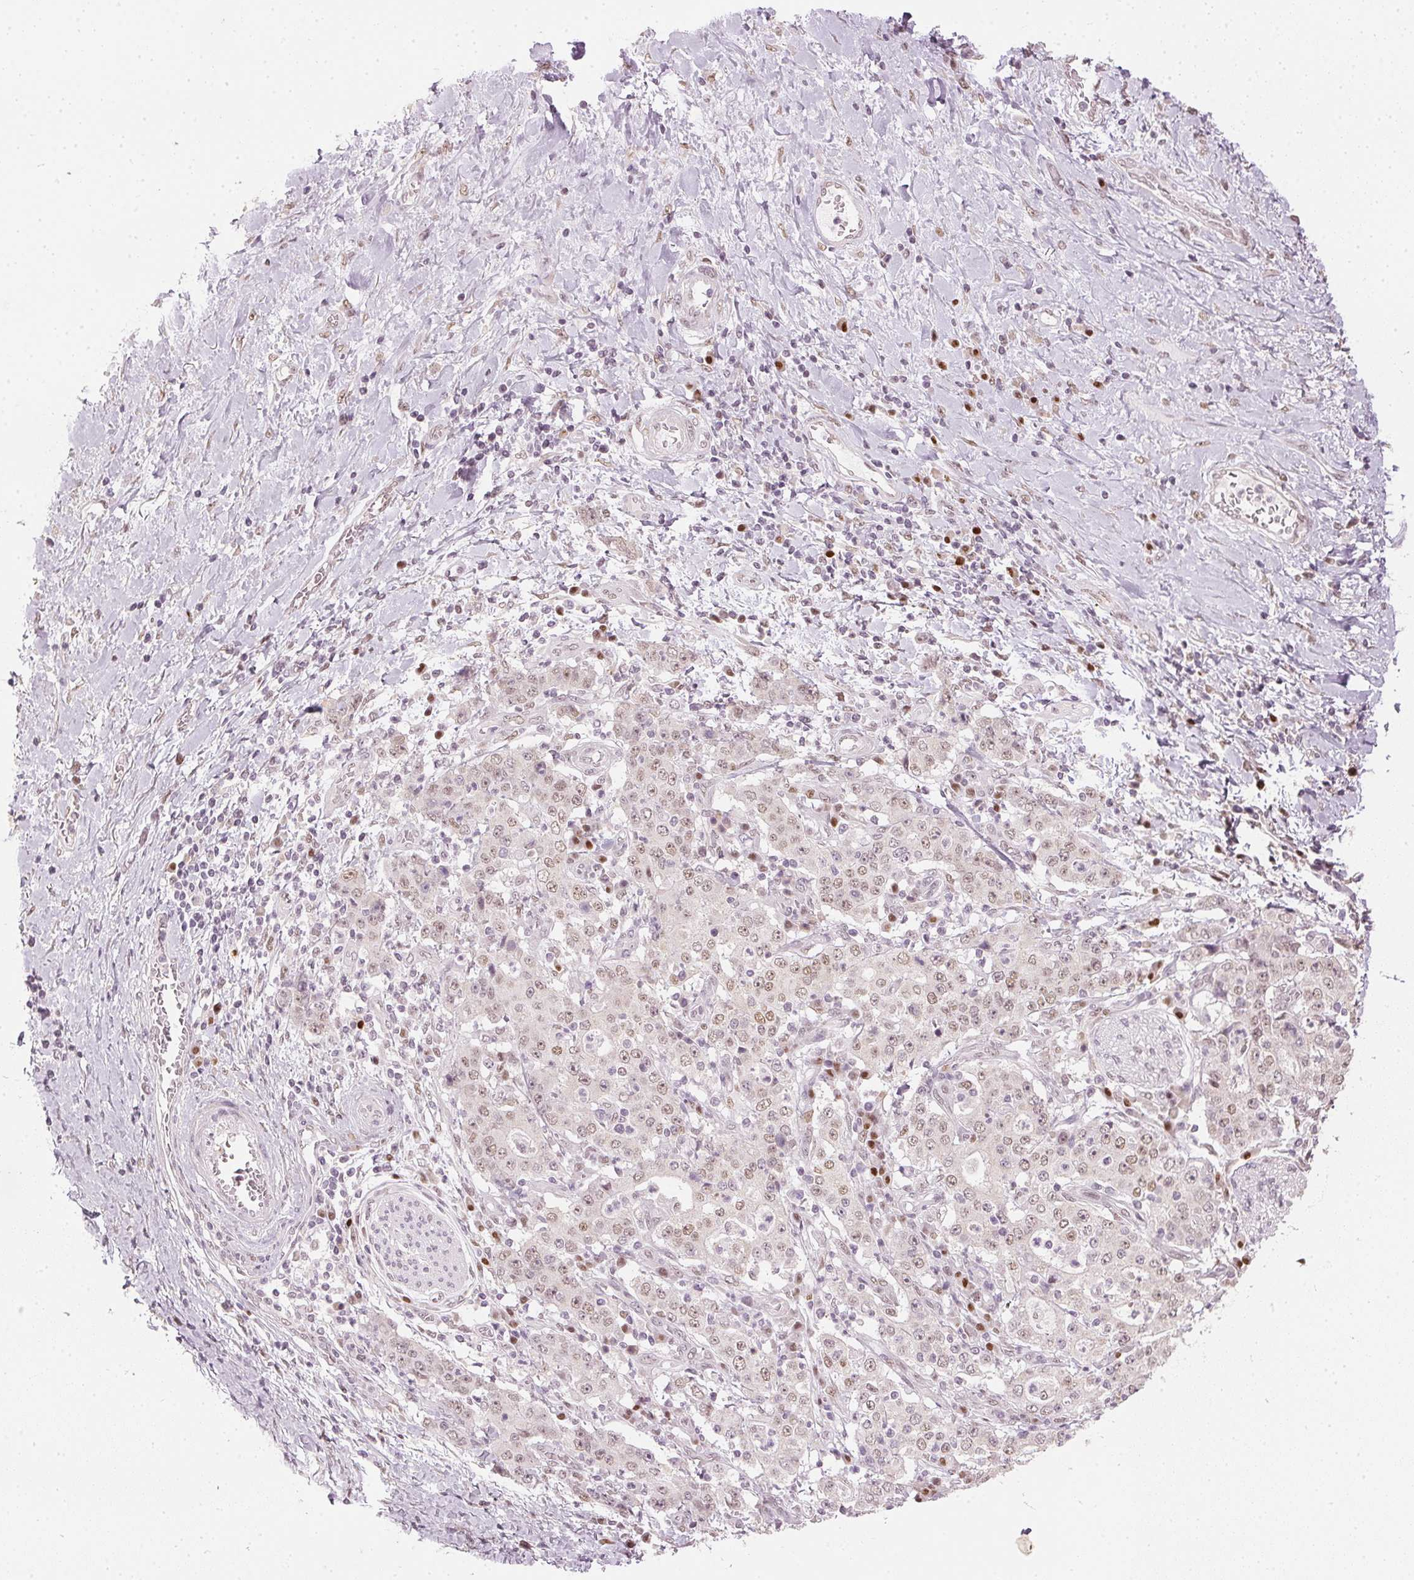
{"staining": {"intensity": "weak", "quantity": "<25%", "location": "nuclear"}, "tissue": "stomach cancer", "cell_type": "Tumor cells", "image_type": "cancer", "snomed": [{"axis": "morphology", "description": "Normal tissue, NOS"}, {"axis": "morphology", "description": "Adenocarcinoma, NOS"}, {"axis": "topography", "description": "Stomach, upper"}, {"axis": "topography", "description": "Stomach"}], "caption": "Immunohistochemistry of stomach cancer demonstrates no expression in tumor cells.", "gene": "SLC39A3", "patient": {"sex": "male", "age": 59}}